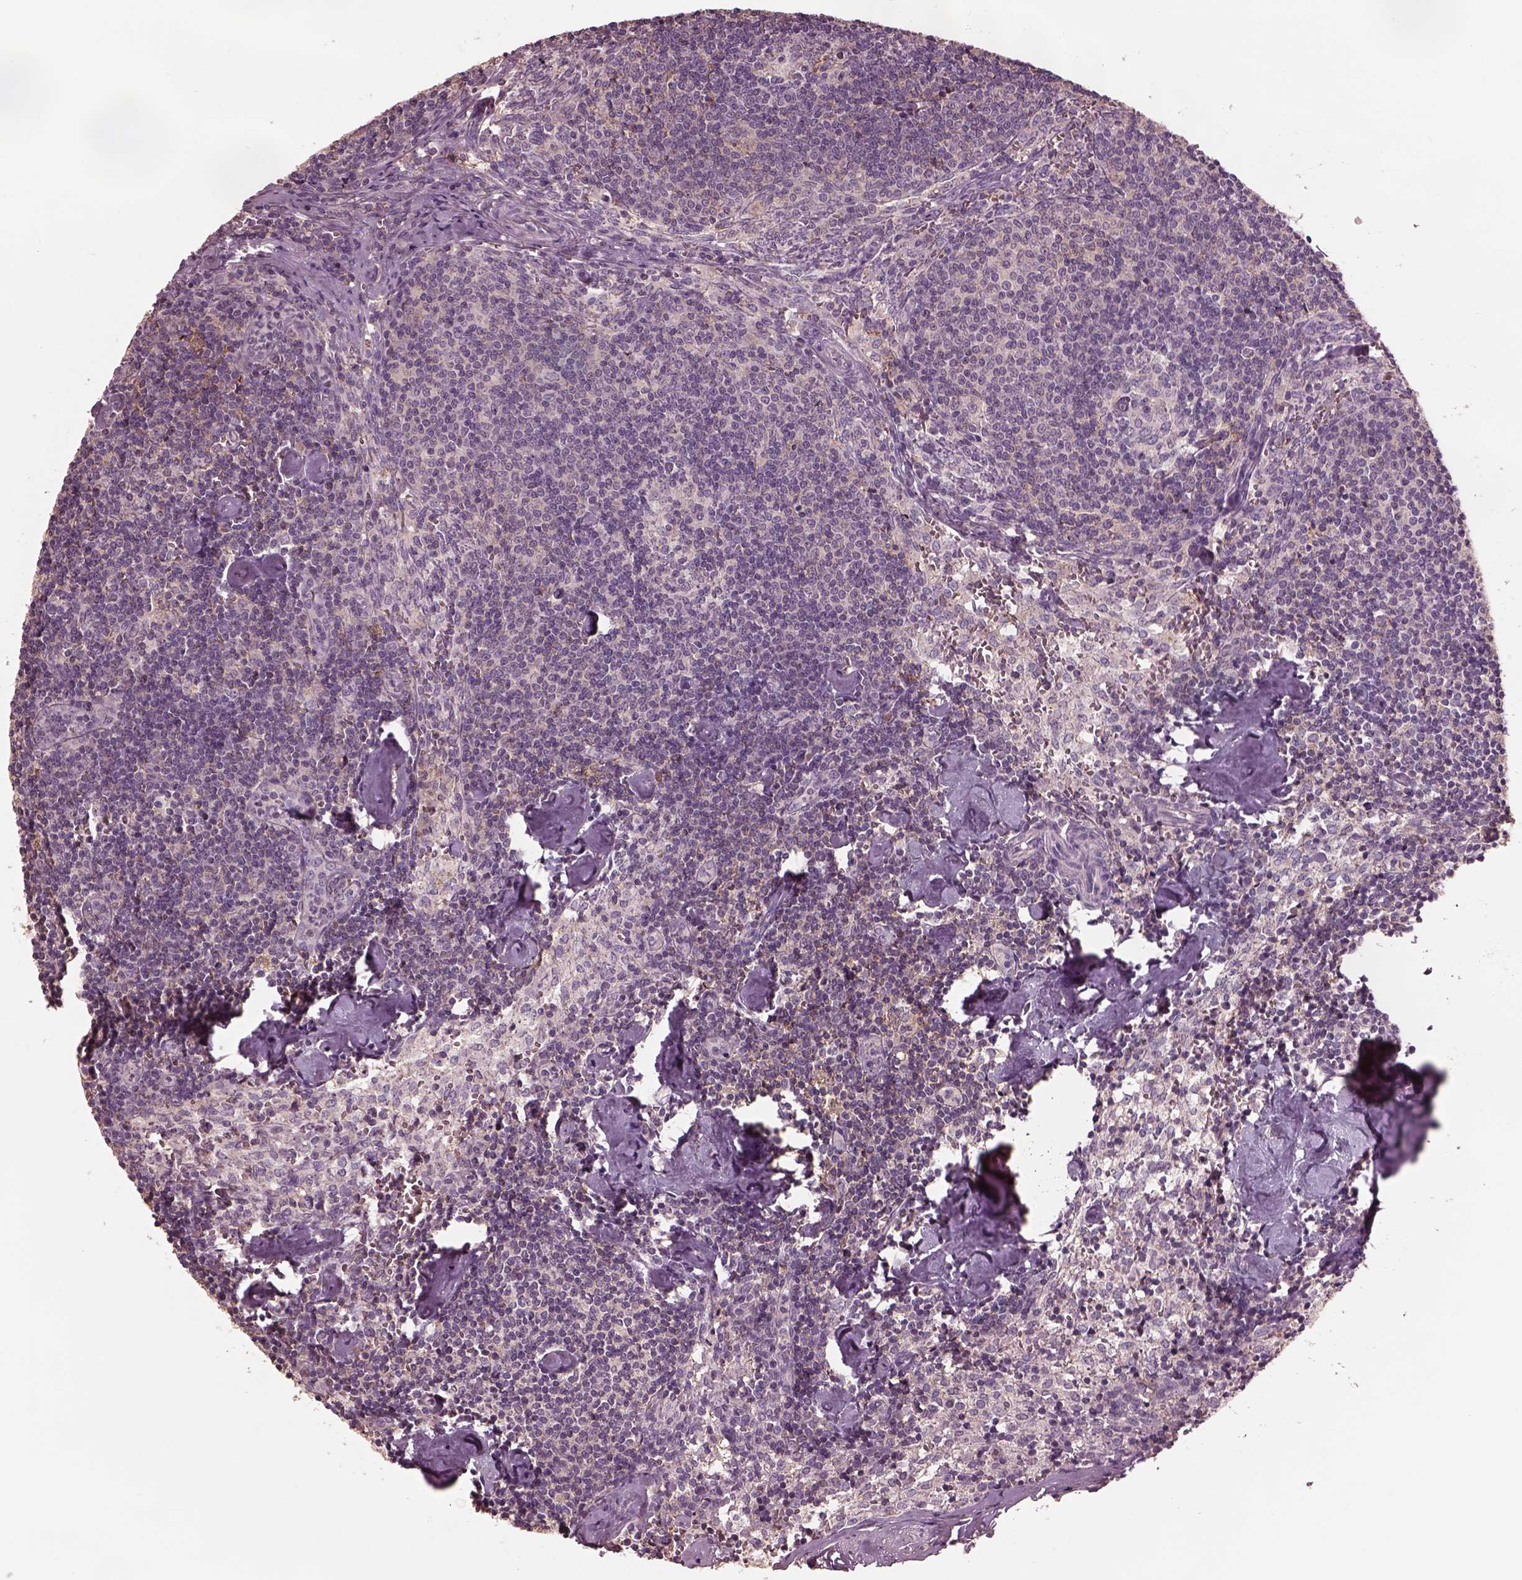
{"staining": {"intensity": "negative", "quantity": "none", "location": "none"}, "tissue": "lymph node", "cell_type": "Germinal center cells", "image_type": "normal", "snomed": [{"axis": "morphology", "description": "Normal tissue, NOS"}, {"axis": "topography", "description": "Lymph node"}], "caption": "DAB (3,3'-diaminobenzidine) immunohistochemical staining of normal lymph node reveals no significant positivity in germinal center cells.", "gene": "SRI", "patient": {"sex": "female", "age": 50}}